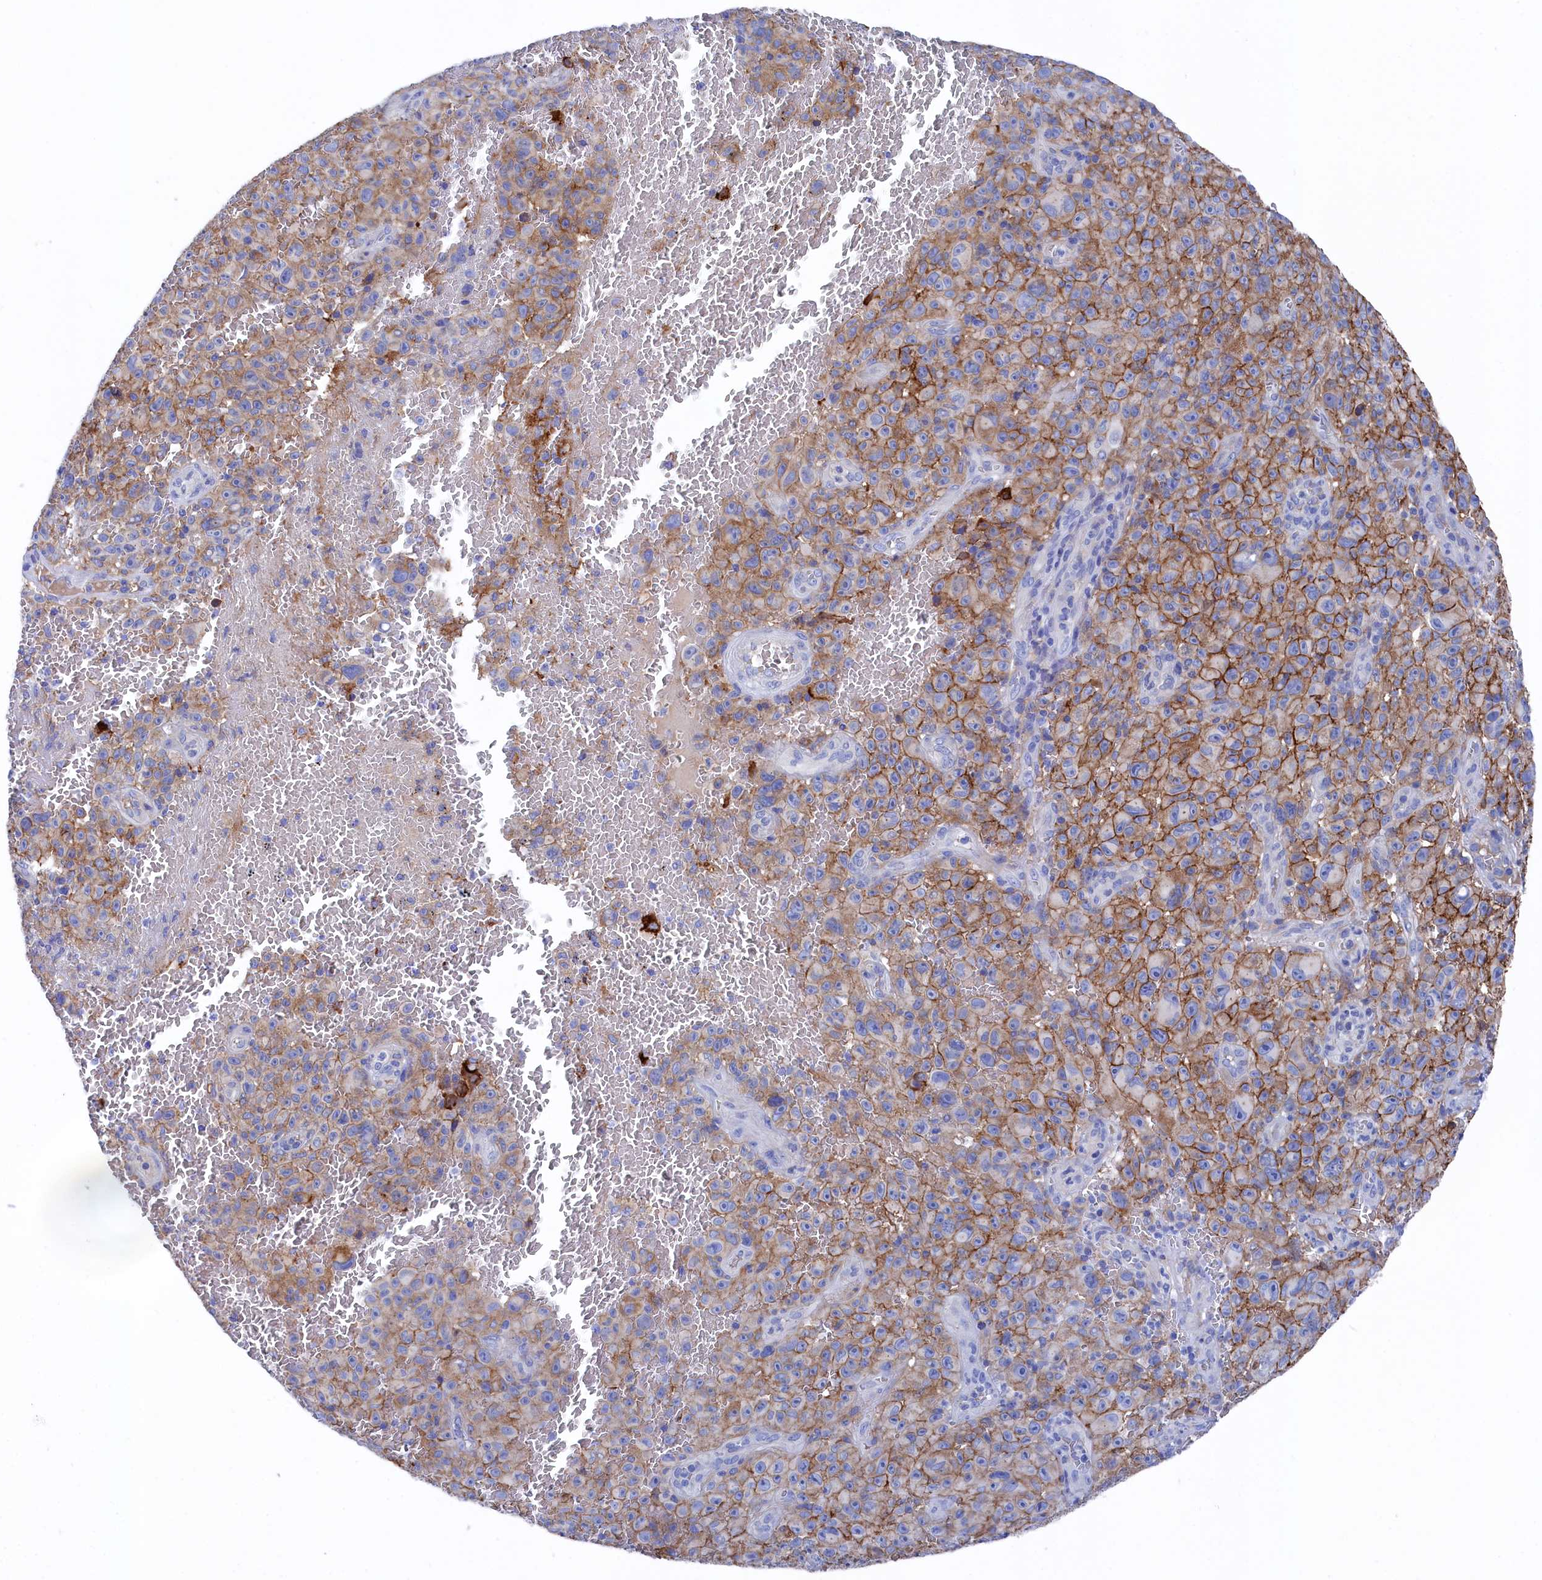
{"staining": {"intensity": "moderate", "quantity": ">75%", "location": "cytoplasmic/membranous"}, "tissue": "melanoma", "cell_type": "Tumor cells", "image_type": "cancer", "snomed": [{"axis": "morphology", "description": "Malignant melanoma, NOS"}, {"axis": "topography", "description": "Skin"}], "caption": "An immunohistochemistry photomicrograph of tumor tissue is shown. Protein staining in brown shows moderate cytoplasmic/membranous positivity in melanoma within tumor cells.", "gene": "C12orf73", "patient": {"sex": "female", "age": 82}}